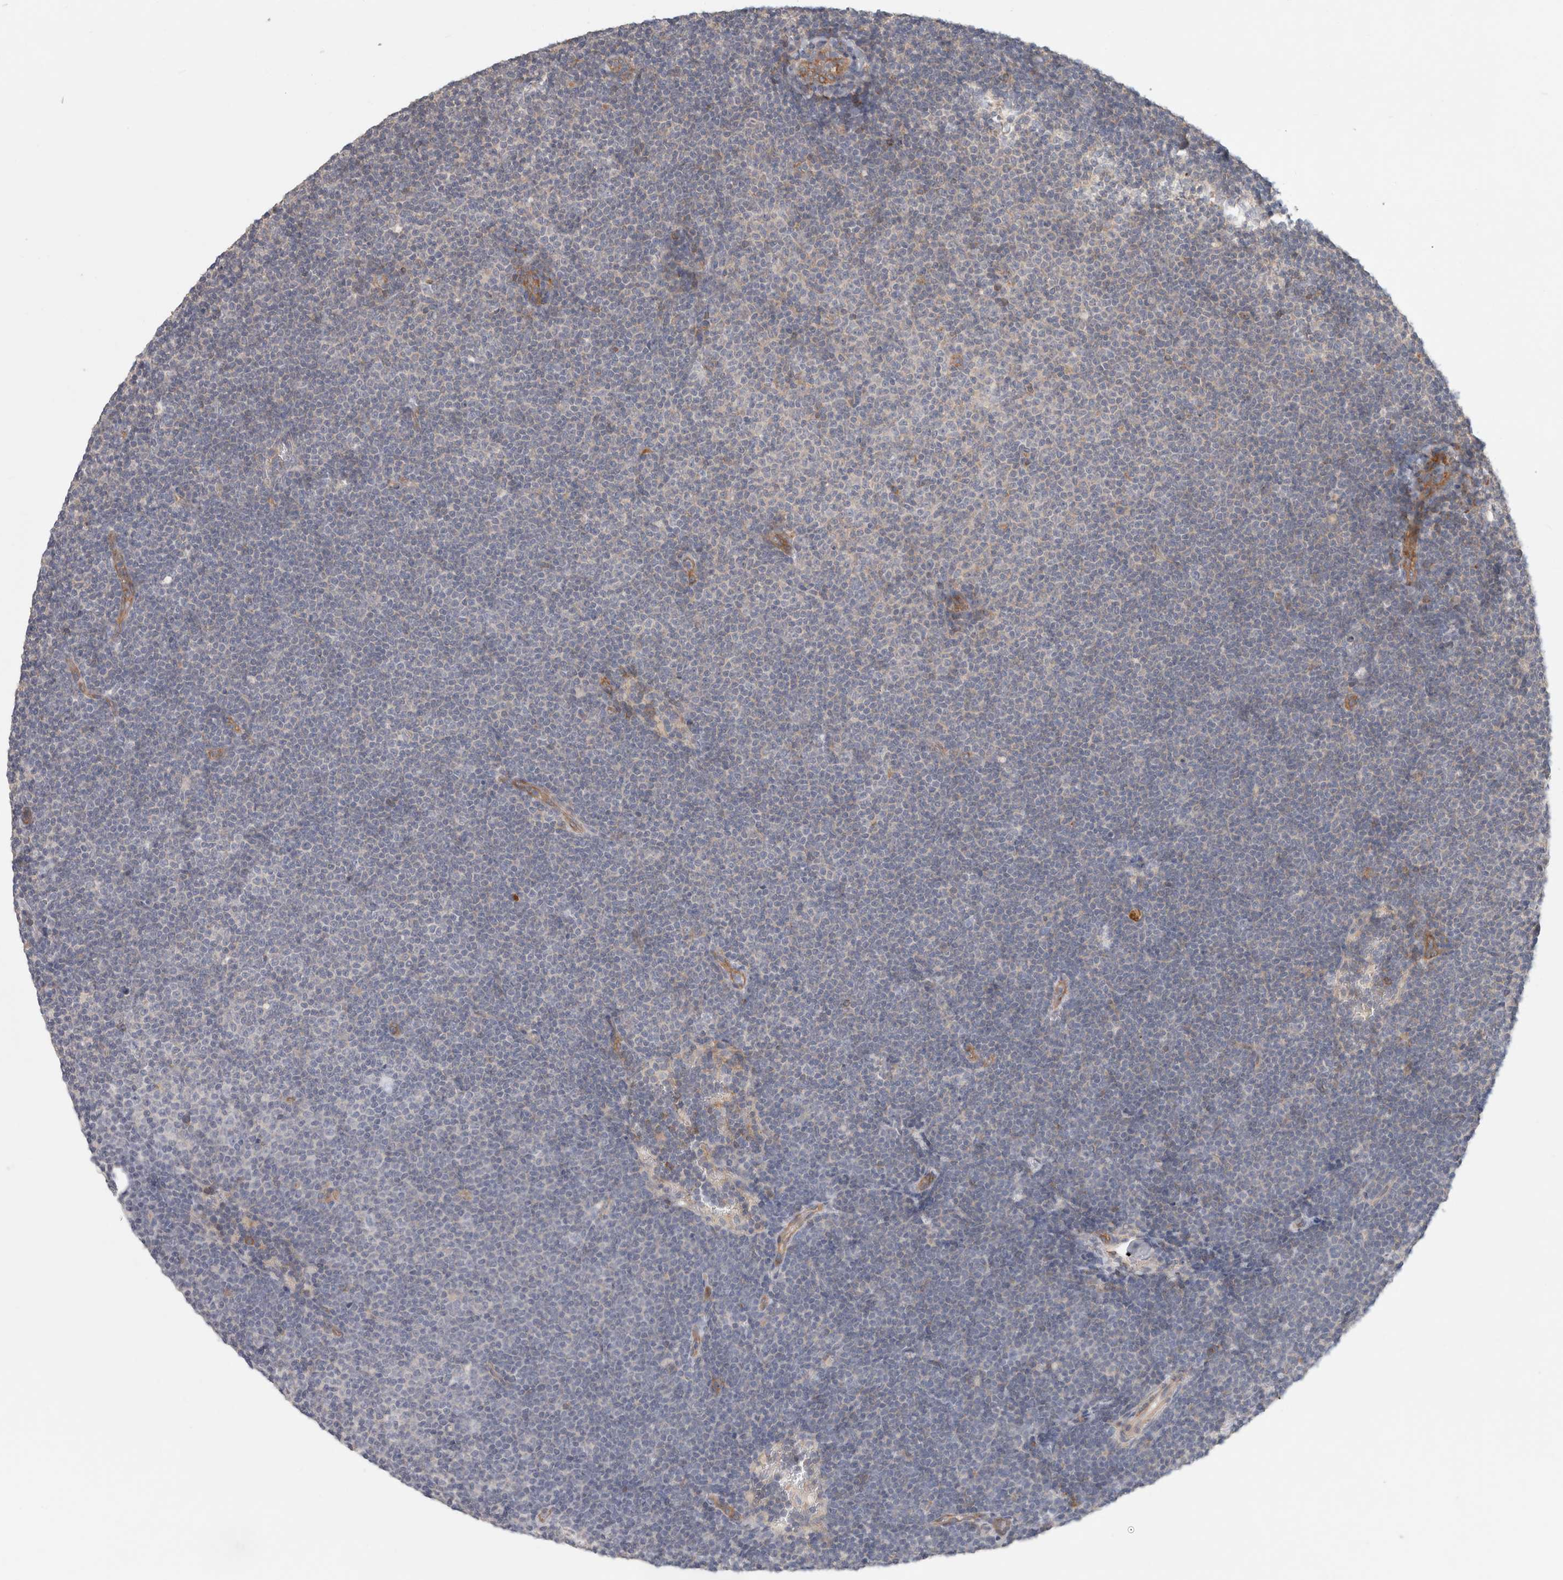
{"staining": {"intensity": "negative", "quantity": "none", "location": "none"}, "tissue": "lymphoma", "cell_type": "Tumor cells", "image_type": "cancer", "snomed": [{"axis": "morphology", "description": "Malignant lymphoma, non-Hodgkin's type, Low grade"}, {"axis": "topography", "description": "Lymph node"}], "caption": "Immunohistochemistry histopathology image of human lymphoma stained for a protein (brown), which demonstrates no positivity in tumor cells.", "gene": "RASAL2", "patient": {"sex": "female", "age": 53}}